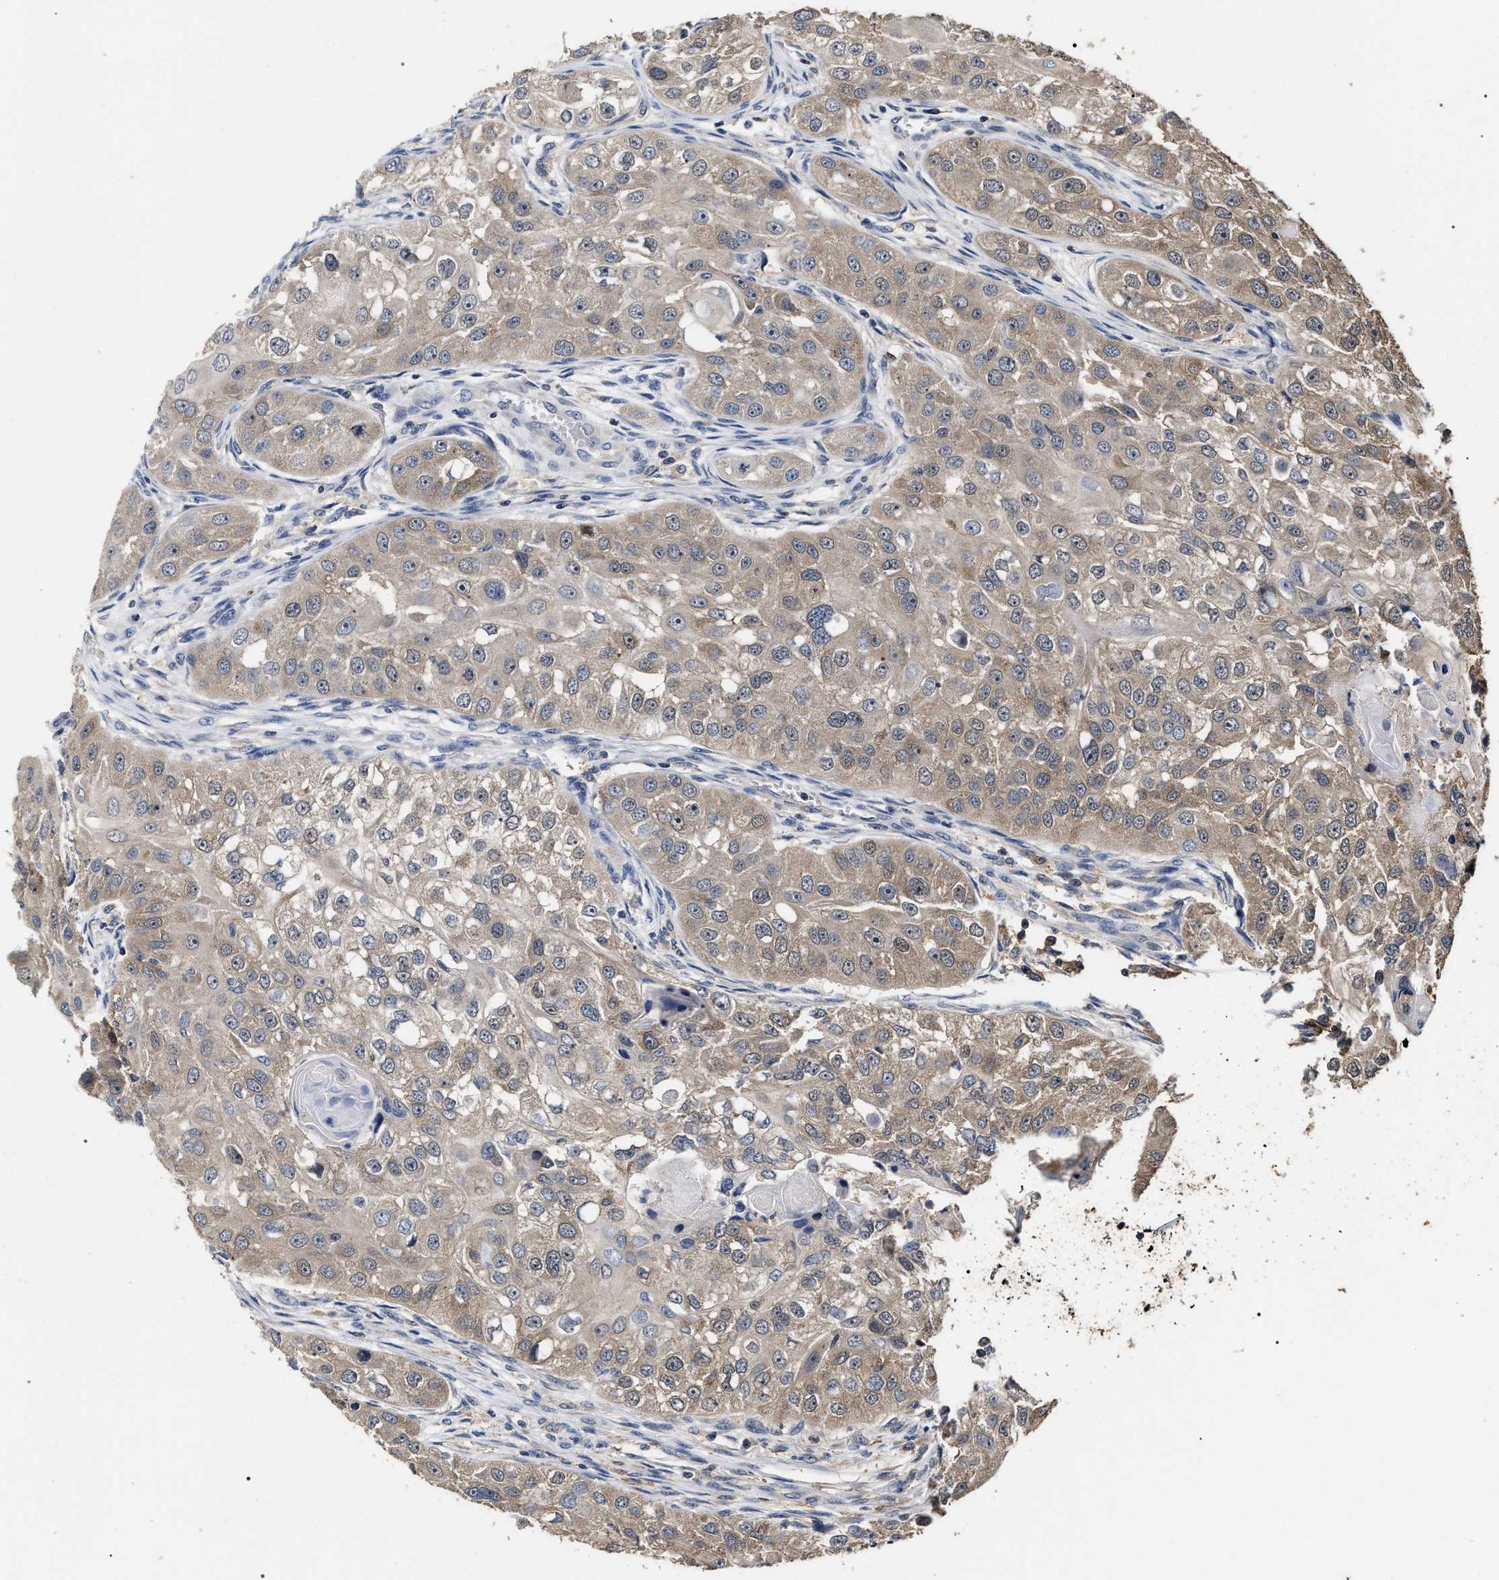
{"staining": {"intensity": "weak", "quantity": ">75%", "location": "cytoplasmic/membranous,nuclear"}, "tissue": "head and neck cancer", "cell_type": "Tumor cells", "image_type": "cancer", "snomed": [{"axis": "morphology", "description": "Normal tissue, NOS"}, {"axis": "morphology", "description": "Squamous cell carcinoma, NOS"}, {"axis": "topography", "description": "Skeletal muscle"}, {"axis": "topography", "description": "Head-Neck"}], "caption": "Immunohistochemical staining of human squamous cell carcinoma (head and neck) reveals weak cytoplasmic/membranous and nuclear protein staining in about >75% of tumor cells.", "gene": "UPF3A", "patient": {"sex": "male", "age": 51}}